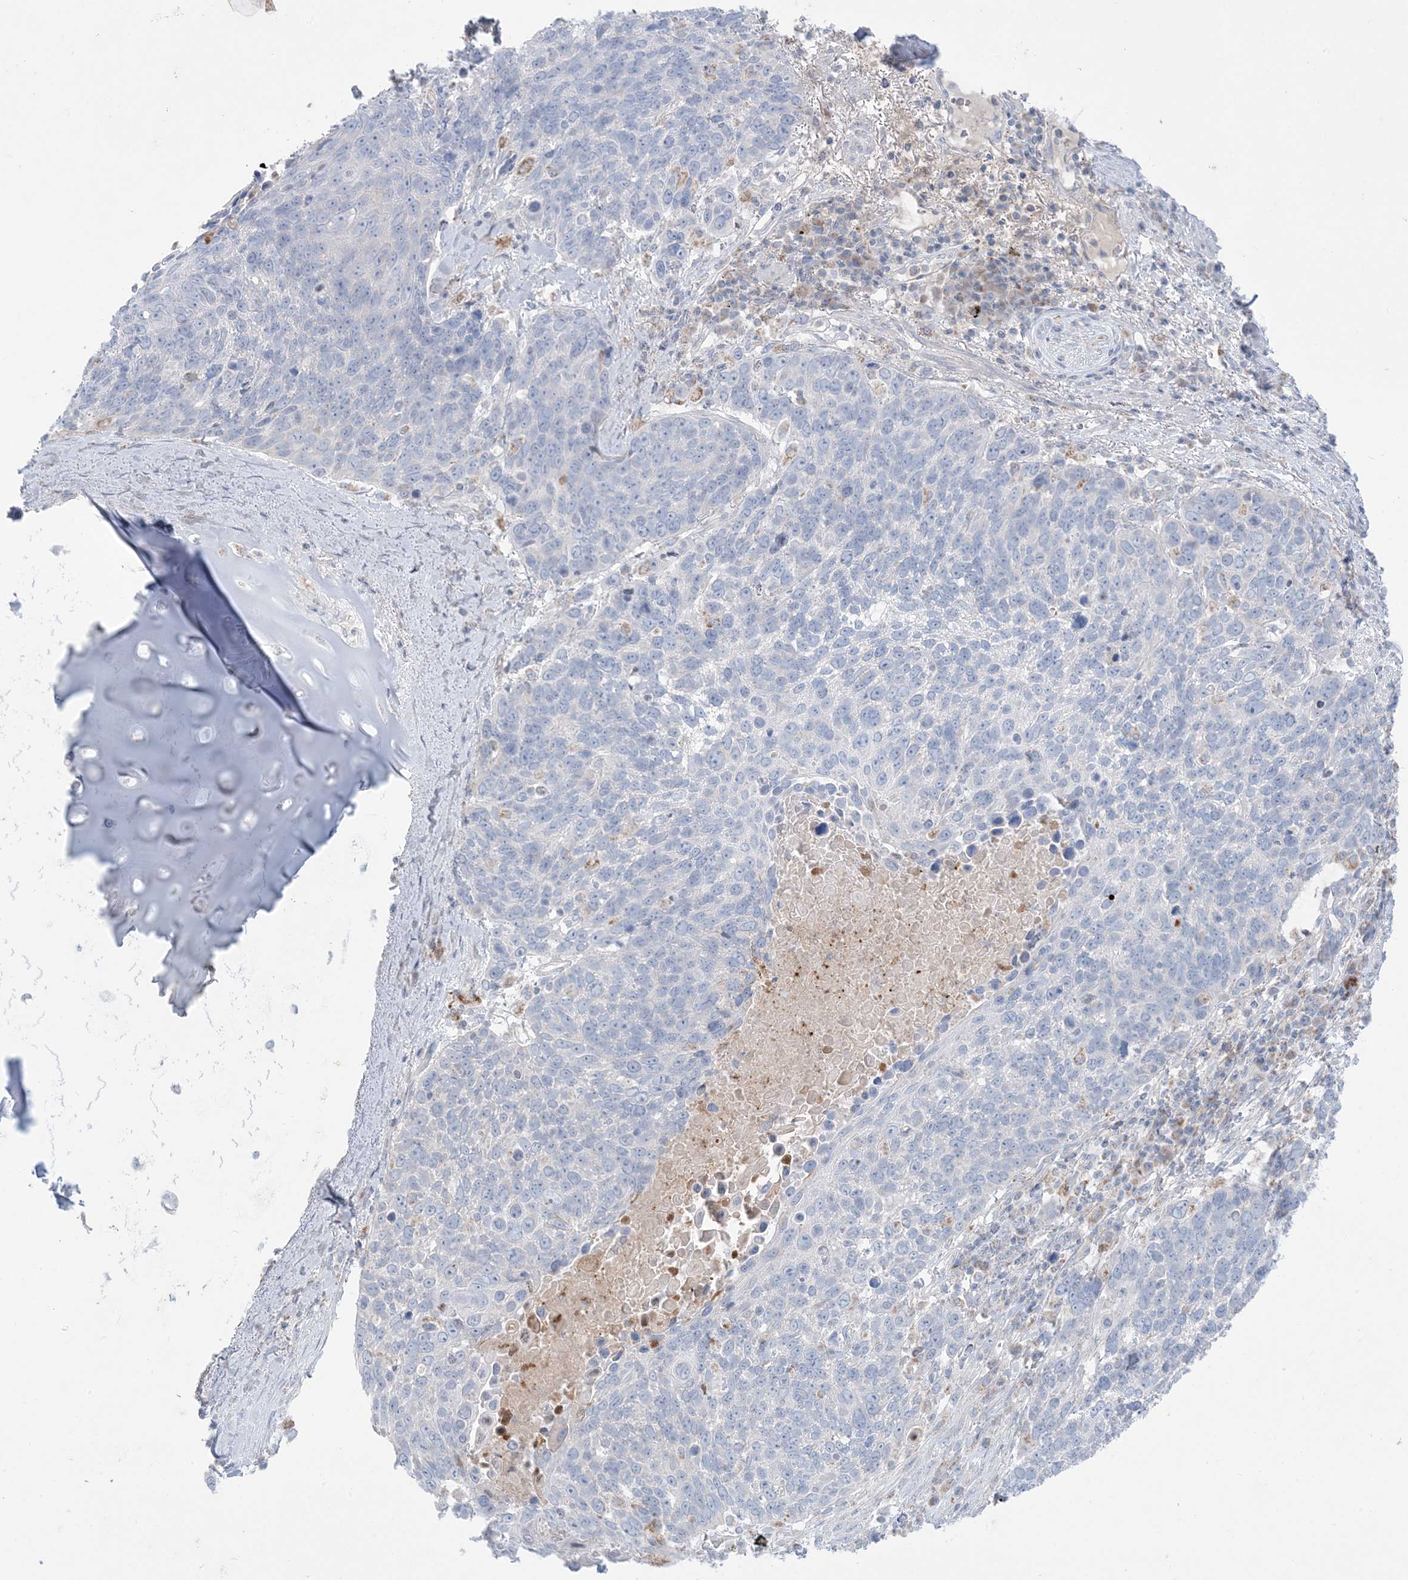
{"staining": {"intensity": "negative", "quantity": "none", "location": "none"}, "tissue": "lung cancer", "cell_type": "Tumor cells", "image_type": "cancer", "snomed": [{"axis": "morphology", "description": "Squamous cell carcinoma, NOS"}, {"axis": "topography", "description": "Lung"}], "caption": "DAB immunohistochemical staining of human lung squamous cell carcinoma exhibits no significant expression in tumor cells.", "gene": "KCTD6", "patient": {"sex": "male", "age": 66}}